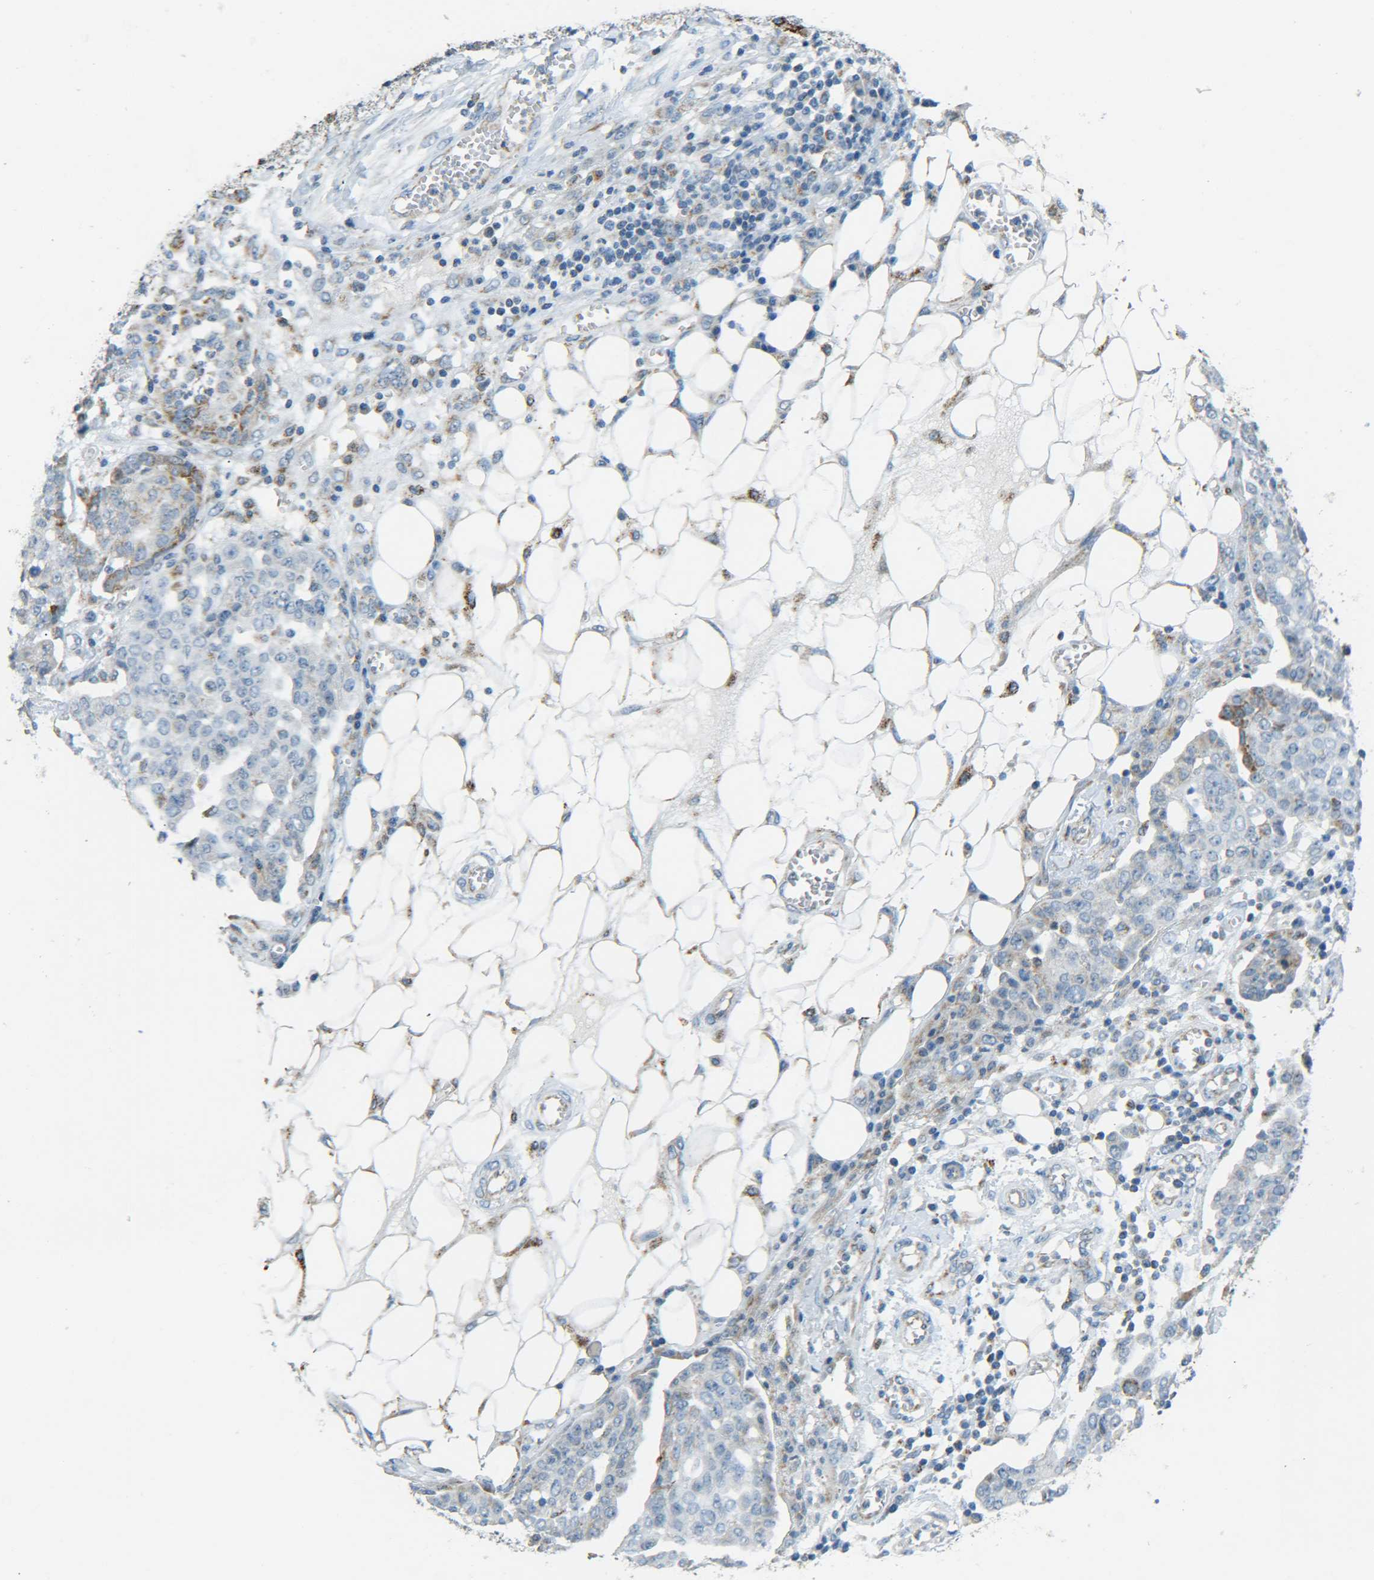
{"staining": {"intensity": "weak", "quantity": "<25%", "location": "cytoplasmic/membranous"}, "tissue": "ovarian cancer", "cell_type": "Tumor cells", "image_type": "cancer", "snomed": [{"axis": "morphology", "description": "Cystadenocarcinoma, serous, NOS"}, {"axis": "topography", "description": "Soft tissue"}, {"axis": "topography", "description": "Ovary"}], "caption": "Tumor cells show no significant expression in serous cystadenocarcinoma (ovarian).", "gene": "CYB5R1", "patient": {"sex": "female", "age": 57}}